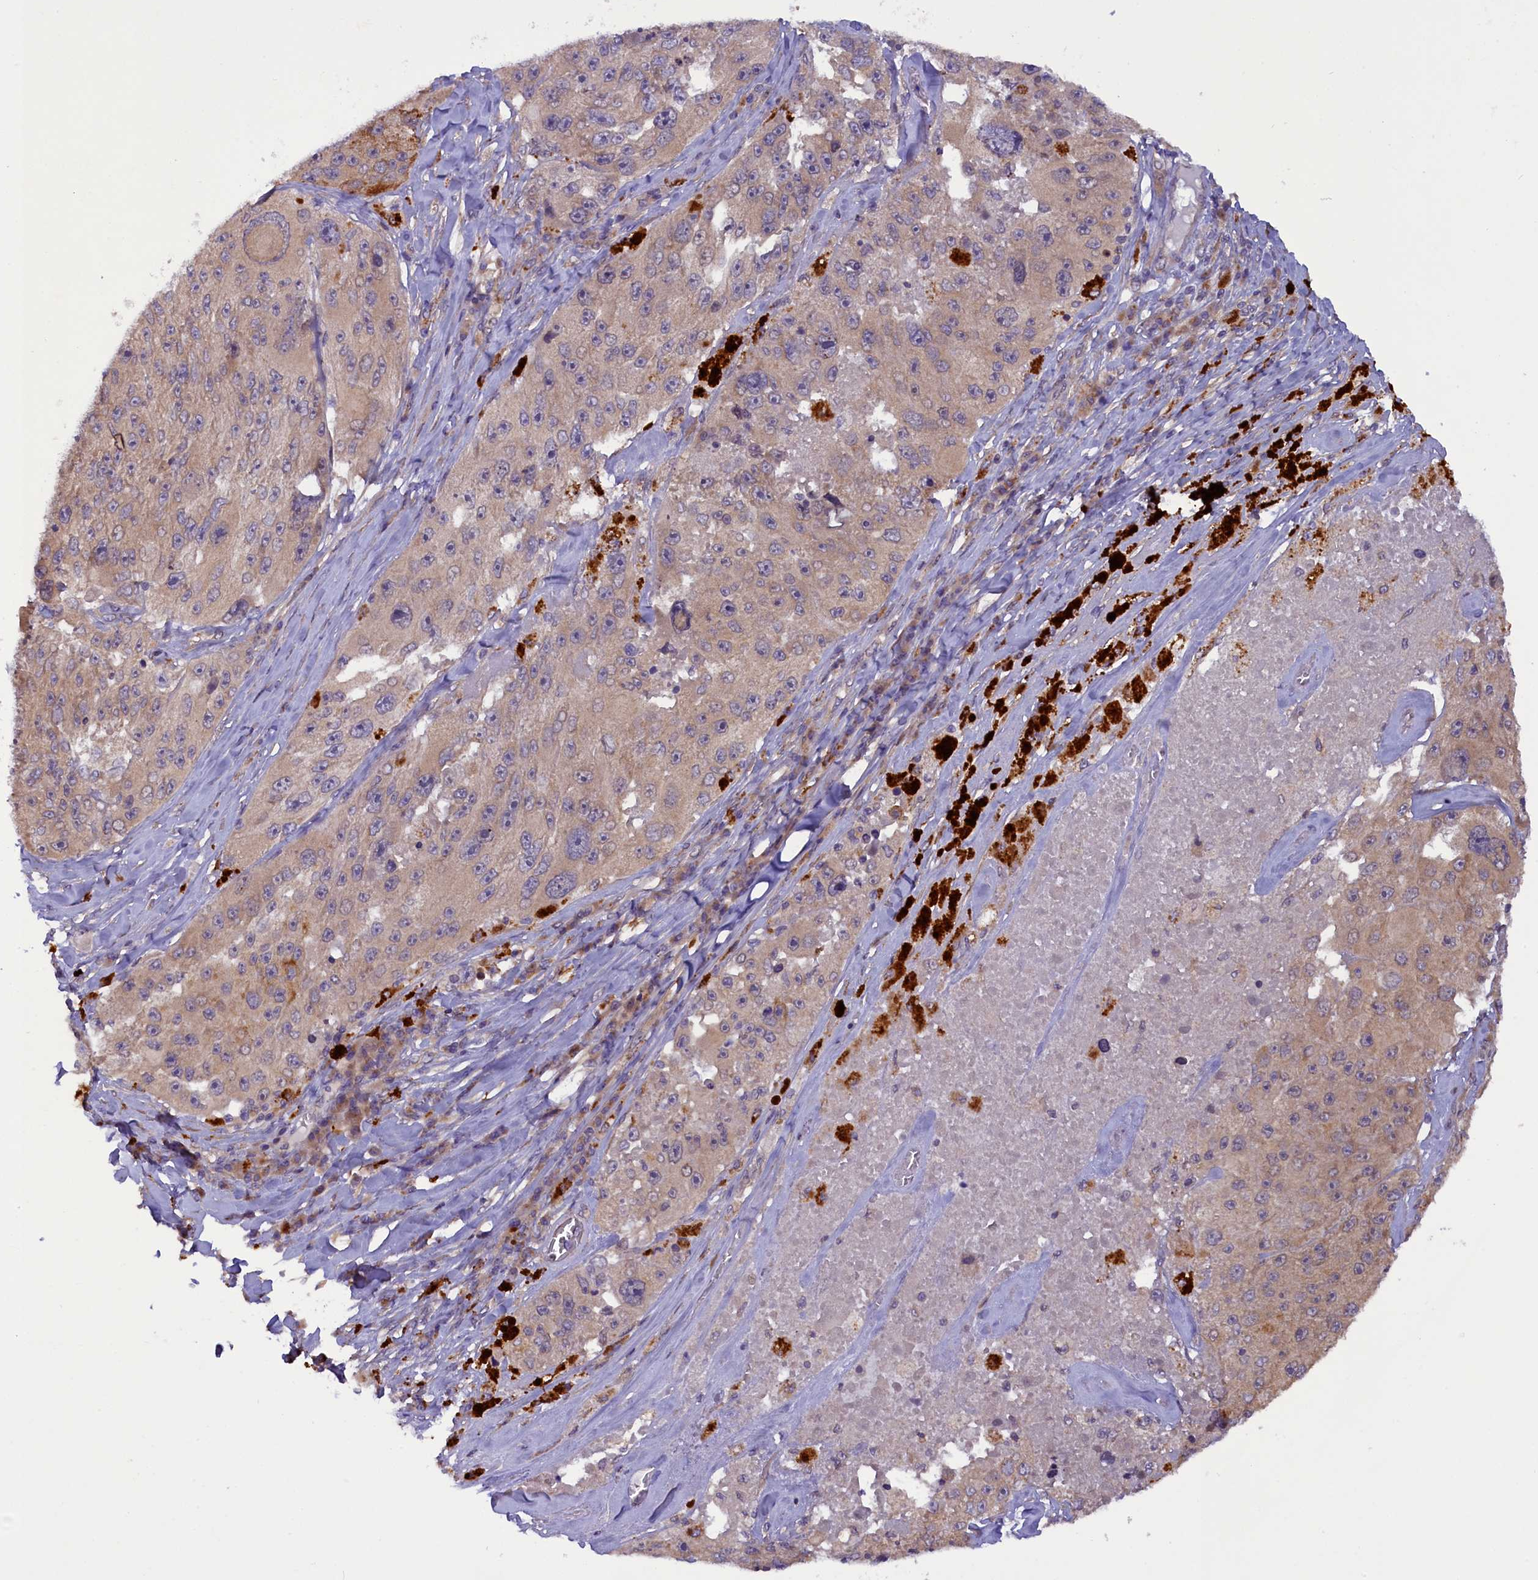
{"staining": {"intensity": "weak", "quantity": "<25%", "location": "cytoplasmic/membranous"}, "tissue": "melanoma", "cell_type": "Tumor cells", "image_type": "cancer", "snomed": [{"axis": "morphology", "description": "Malignant melanoma, Metastatic site"}, {"axis": "topography", "description": "Lymph node"}], "caption": "High magnification brightfield microscopy of malignant melanoma (metastatic site) stained with DAB (3,3'-diaminobenzidine) (brown) and counterstained with hematoxylin (blue): tumor cells show no significant positivity.", "gene": "CCDC9B", "patient": {"sex": "male", "age": 62}}